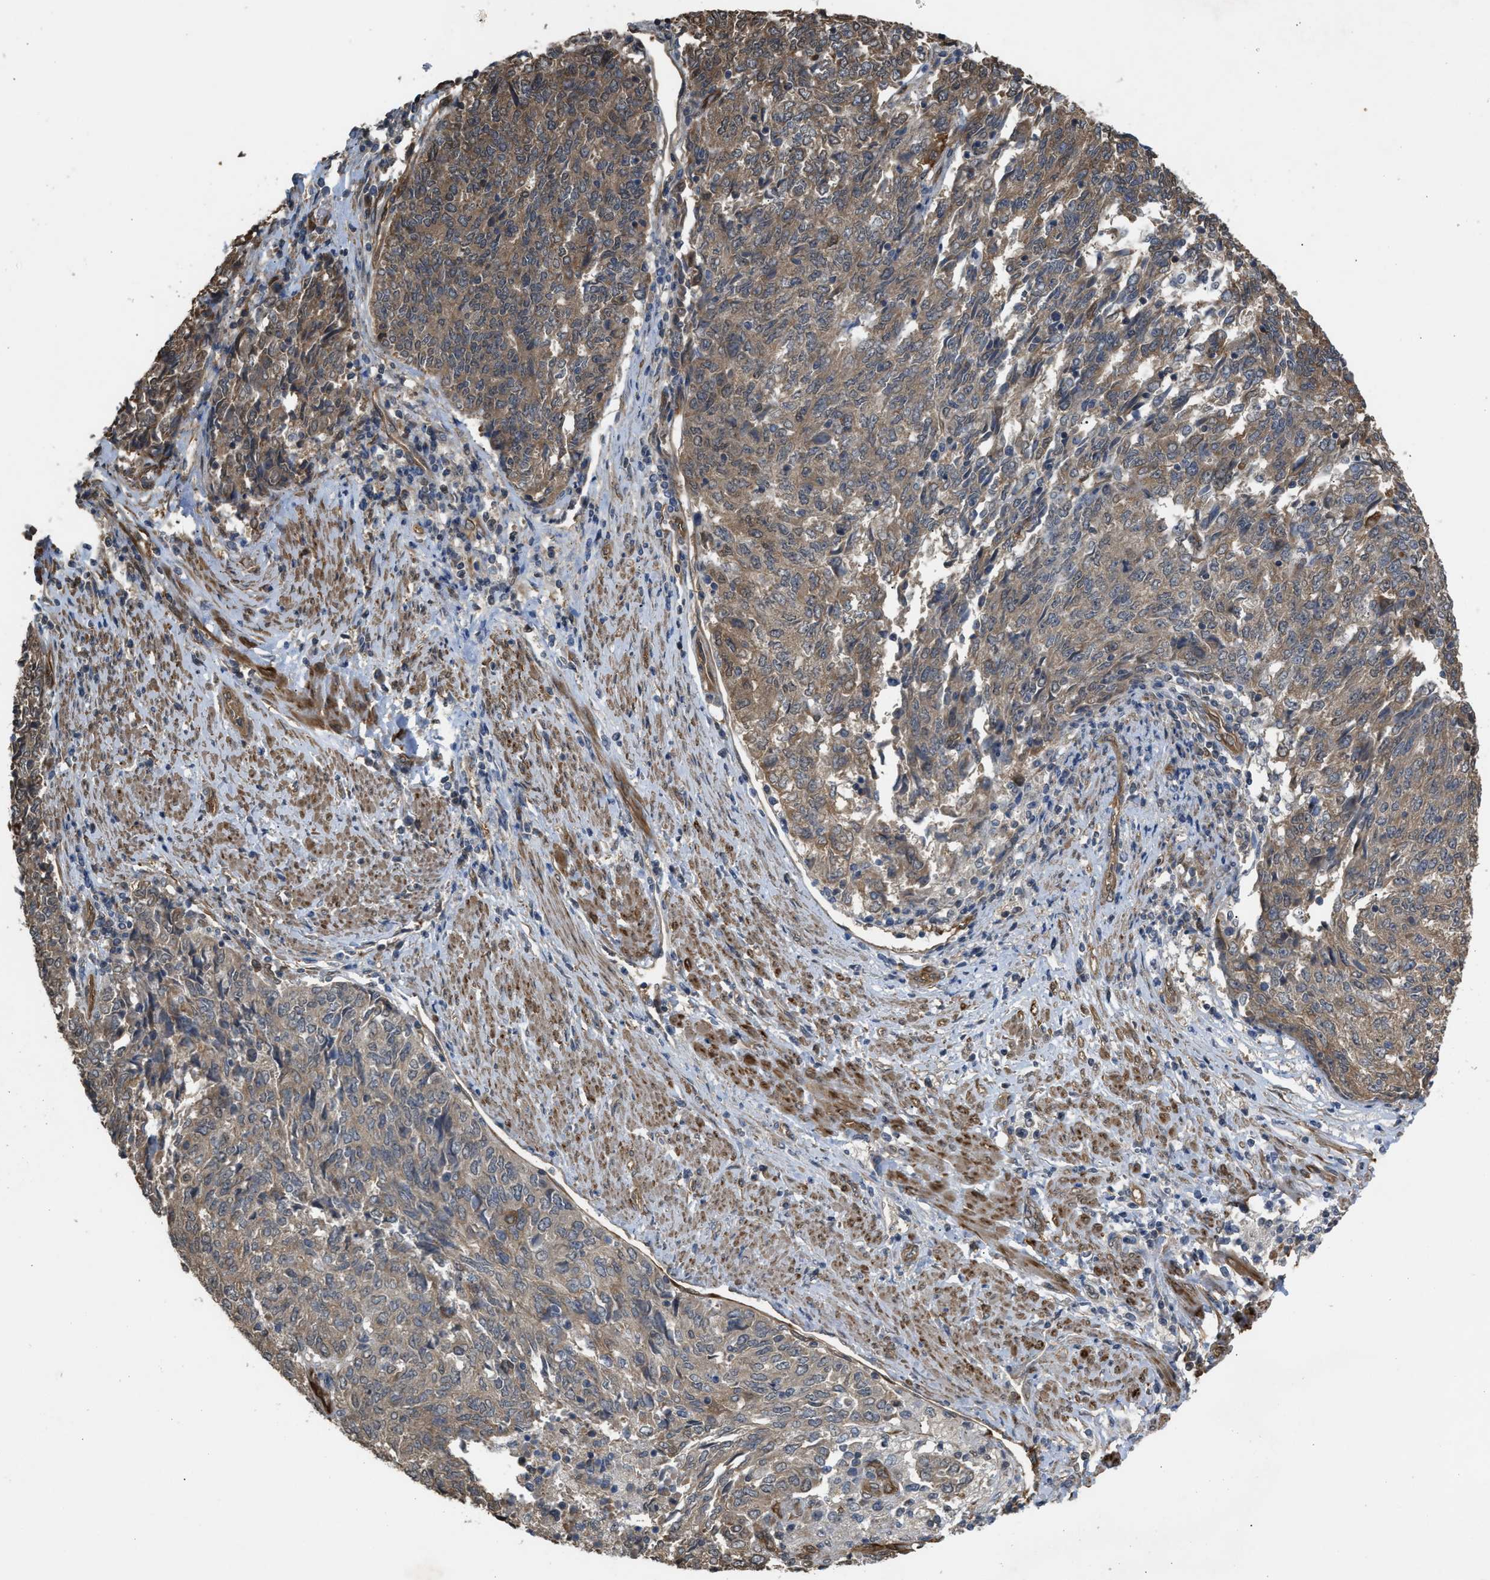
{"staining": {"intensity": "moderate", "quantity": ">75%", "location": "cytoplasmic/membranous"}, "tissue": "endometrial cancer", "cell_type": "Tumor cells", "image_type": "cancer", "snomed": [{"axis": "morphology", "description": "Adenocarcinoma, NOS"}, {"axis": "topography", "description": "Endometrium"}], "caption": "A micrograph of endometrial cancer stained for a protein exhibits moderate cytoplasmic/membranous brown staining in tumor cells.", "gene": "BAG3", "patient": {"sex": "female", "age": 80}}